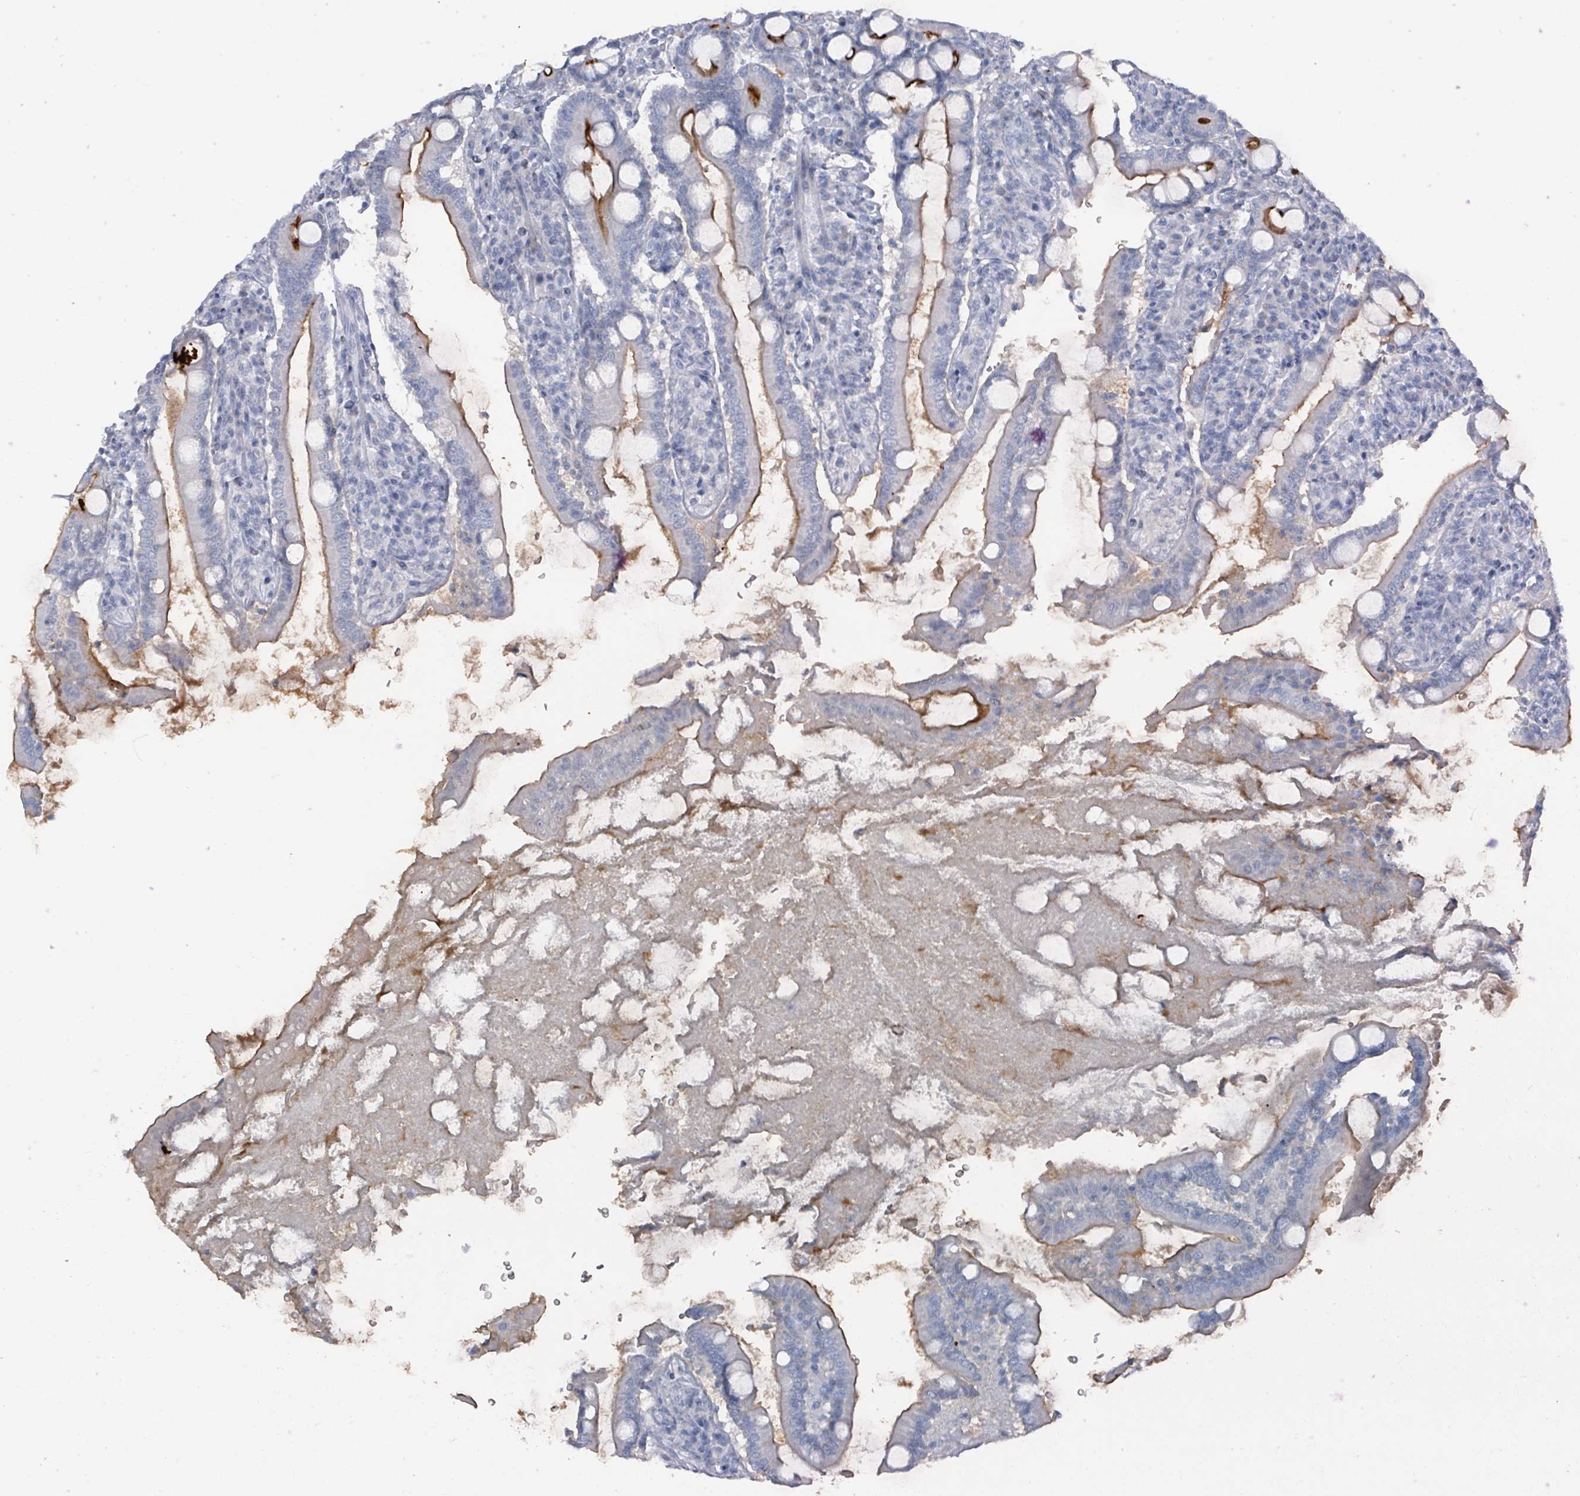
{"staining": {"intensity": "moderate", "quantity": "25%-75%", "location": "cytoplasmic/membranous"}, "tissue": "duodenum", "cell_type": "Glandular cells", "image_type": "normal", "snomed": [{"axis": "morphology", "description": "Normal tissue, NOS"}, {"axis": "topography", "description": "Duodenum"}], "caption": "Moderate cytoplasmic/membranous staining is appreciated in approximately 25%-75% of glandular cells in unremarkable duodenum. (IHC, brightfield microscopy, high magnification).", "gene": "GAMT", "patient": {"sex": "male", "age": 35}}